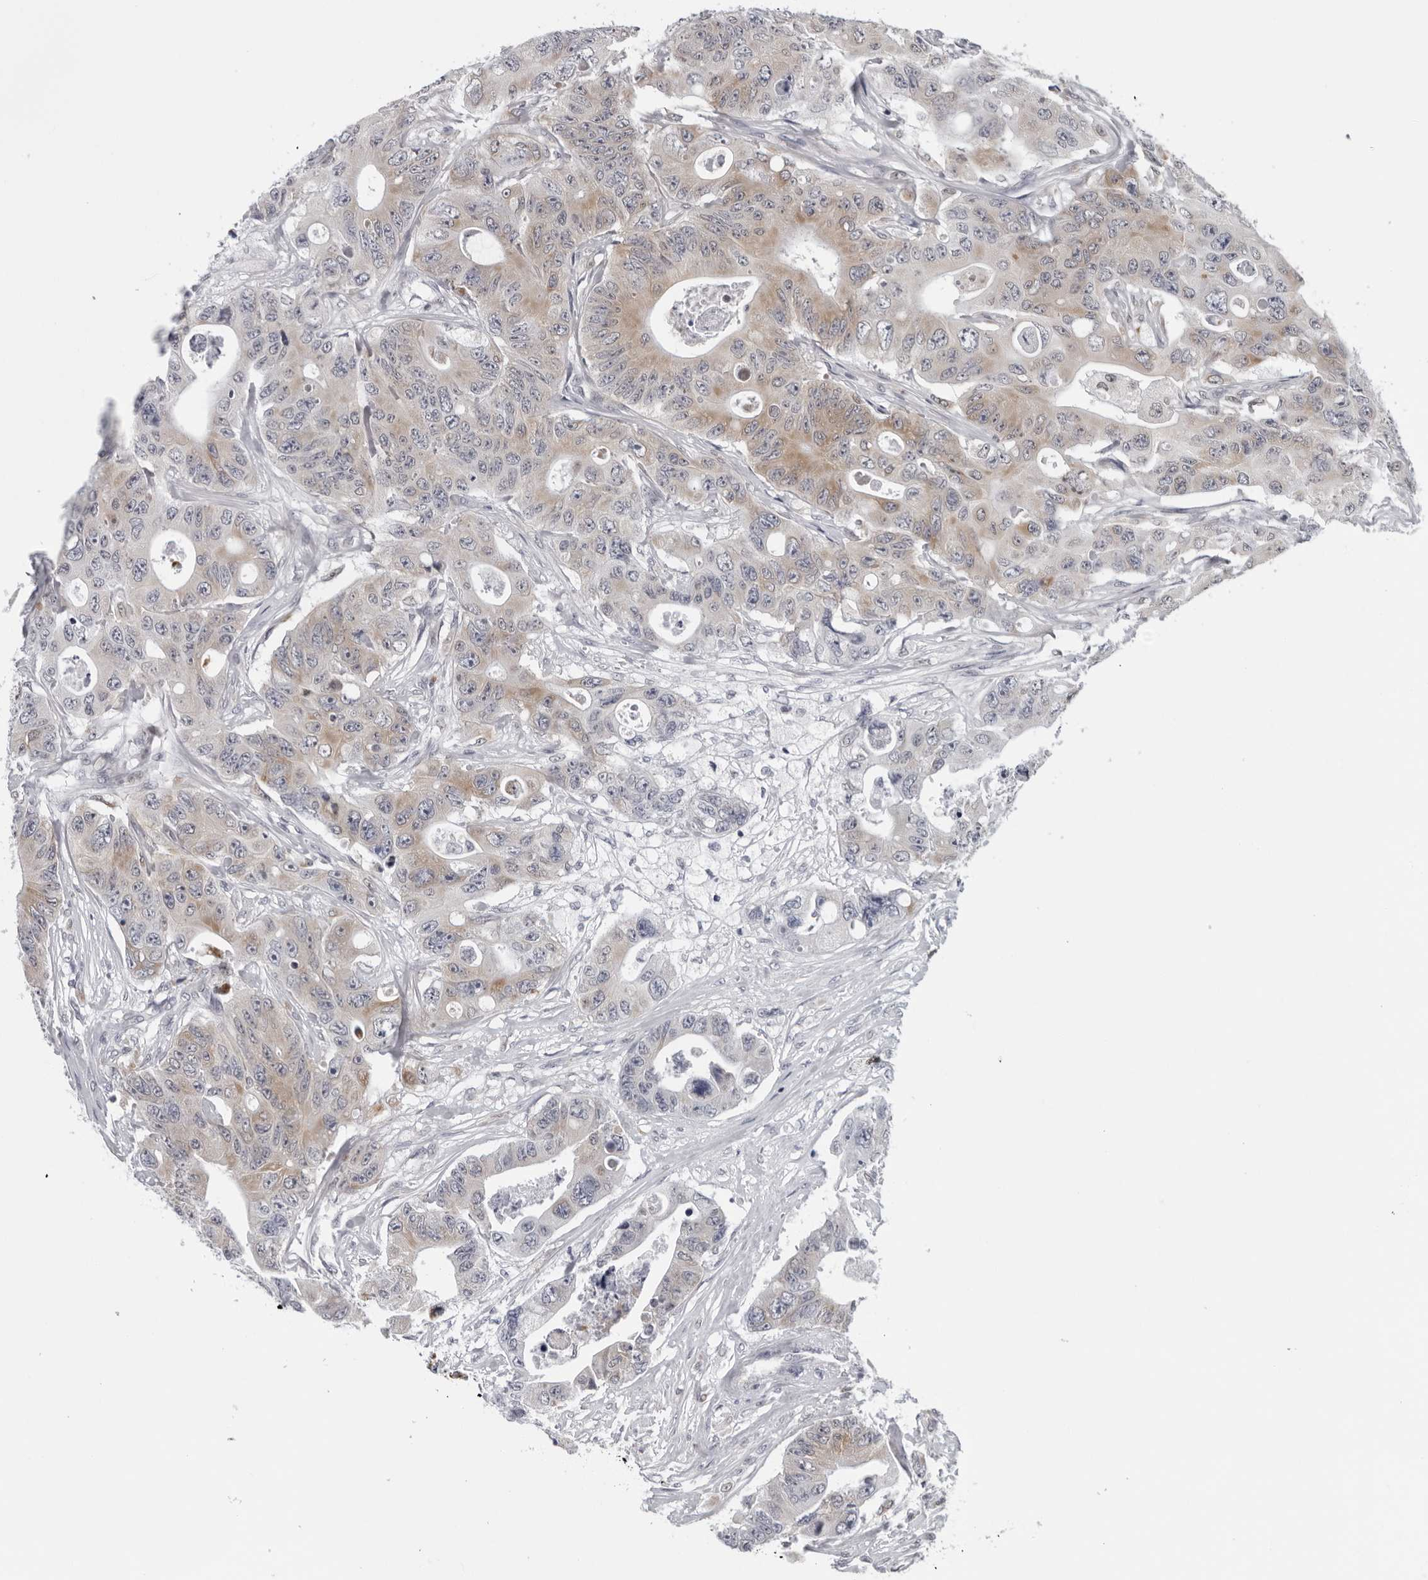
{"staining": {"intensity": "weak", "quantity": "25%-75%", "location": "cytoplasmic/membranous"}, "tissue": "colorectal cancer", "cell_type": "Tumor cells", "image_type": "cancer", "snomed": [{"axis": "morphology", "description": "Adenocarcinoma, NOS"}, {"axis": "topography", "description": "Colon"}], "caption": "Protein expression analysis of human adenocarcinoma (colorectal) reveals weak cytoplasmic/membranous positivity in about 25%-75% of tumor cells.", "gene": "CPT2", "patient": {"sex": "female", "age": 46}}